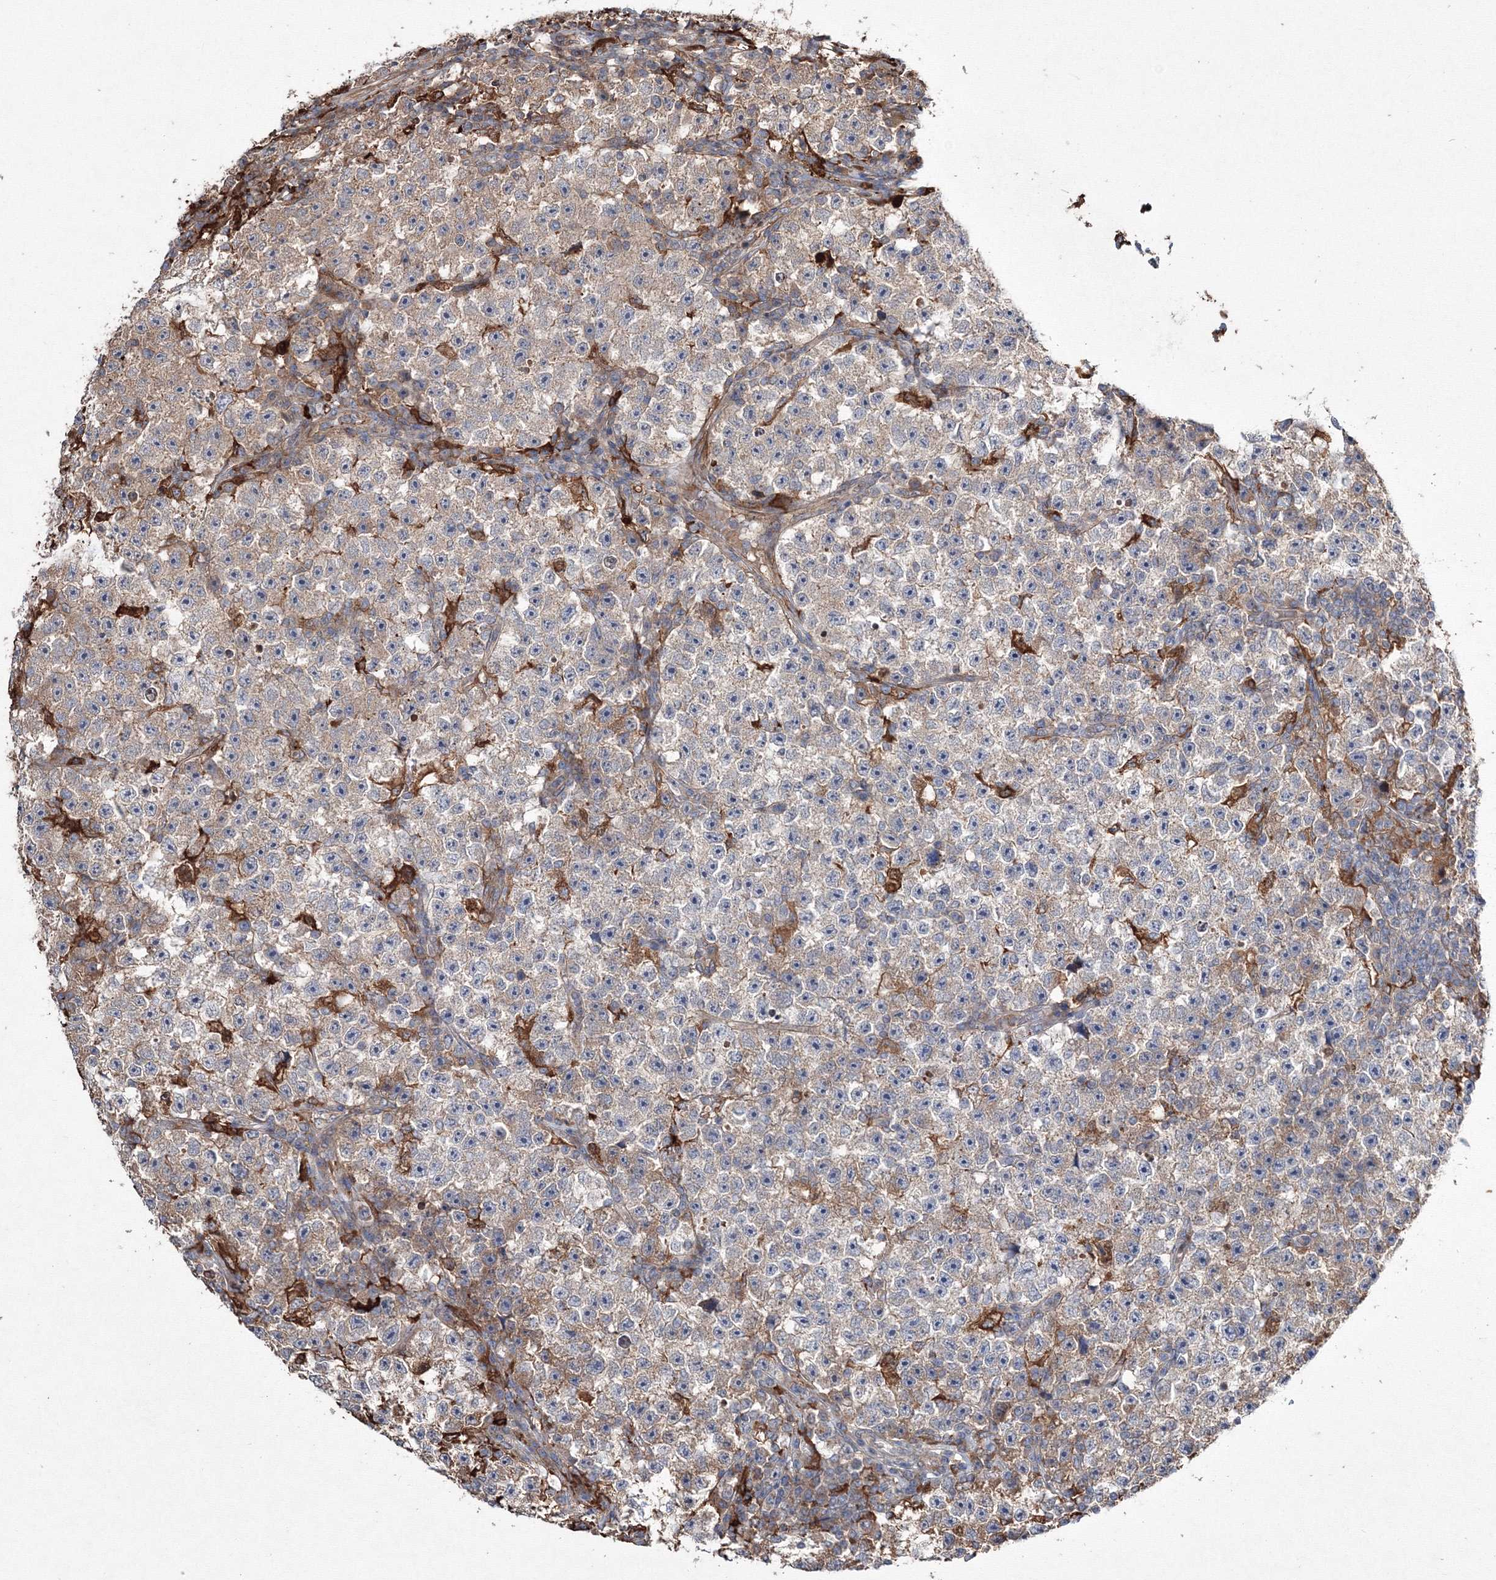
{"staining": {"intensity": "weak", "quantity": ">75%", "location": "cytoplasmic/membranous"}, "tissue": "testis cancer", "cell_type": "Tumor cells", "image_type": "cancer", "snomed": [{"axis": "morphology", "description": "Seminoma, NOS"}, {"axis": "topography", "description": "Testis"}], "caption": "Weak cytoplasmic/membranous protein expression is identified in about >75% of tumor cells in testis cancer (seminoma).", "gene": "RANBP3L", "patient": {"sex": "male", "age": 22}}